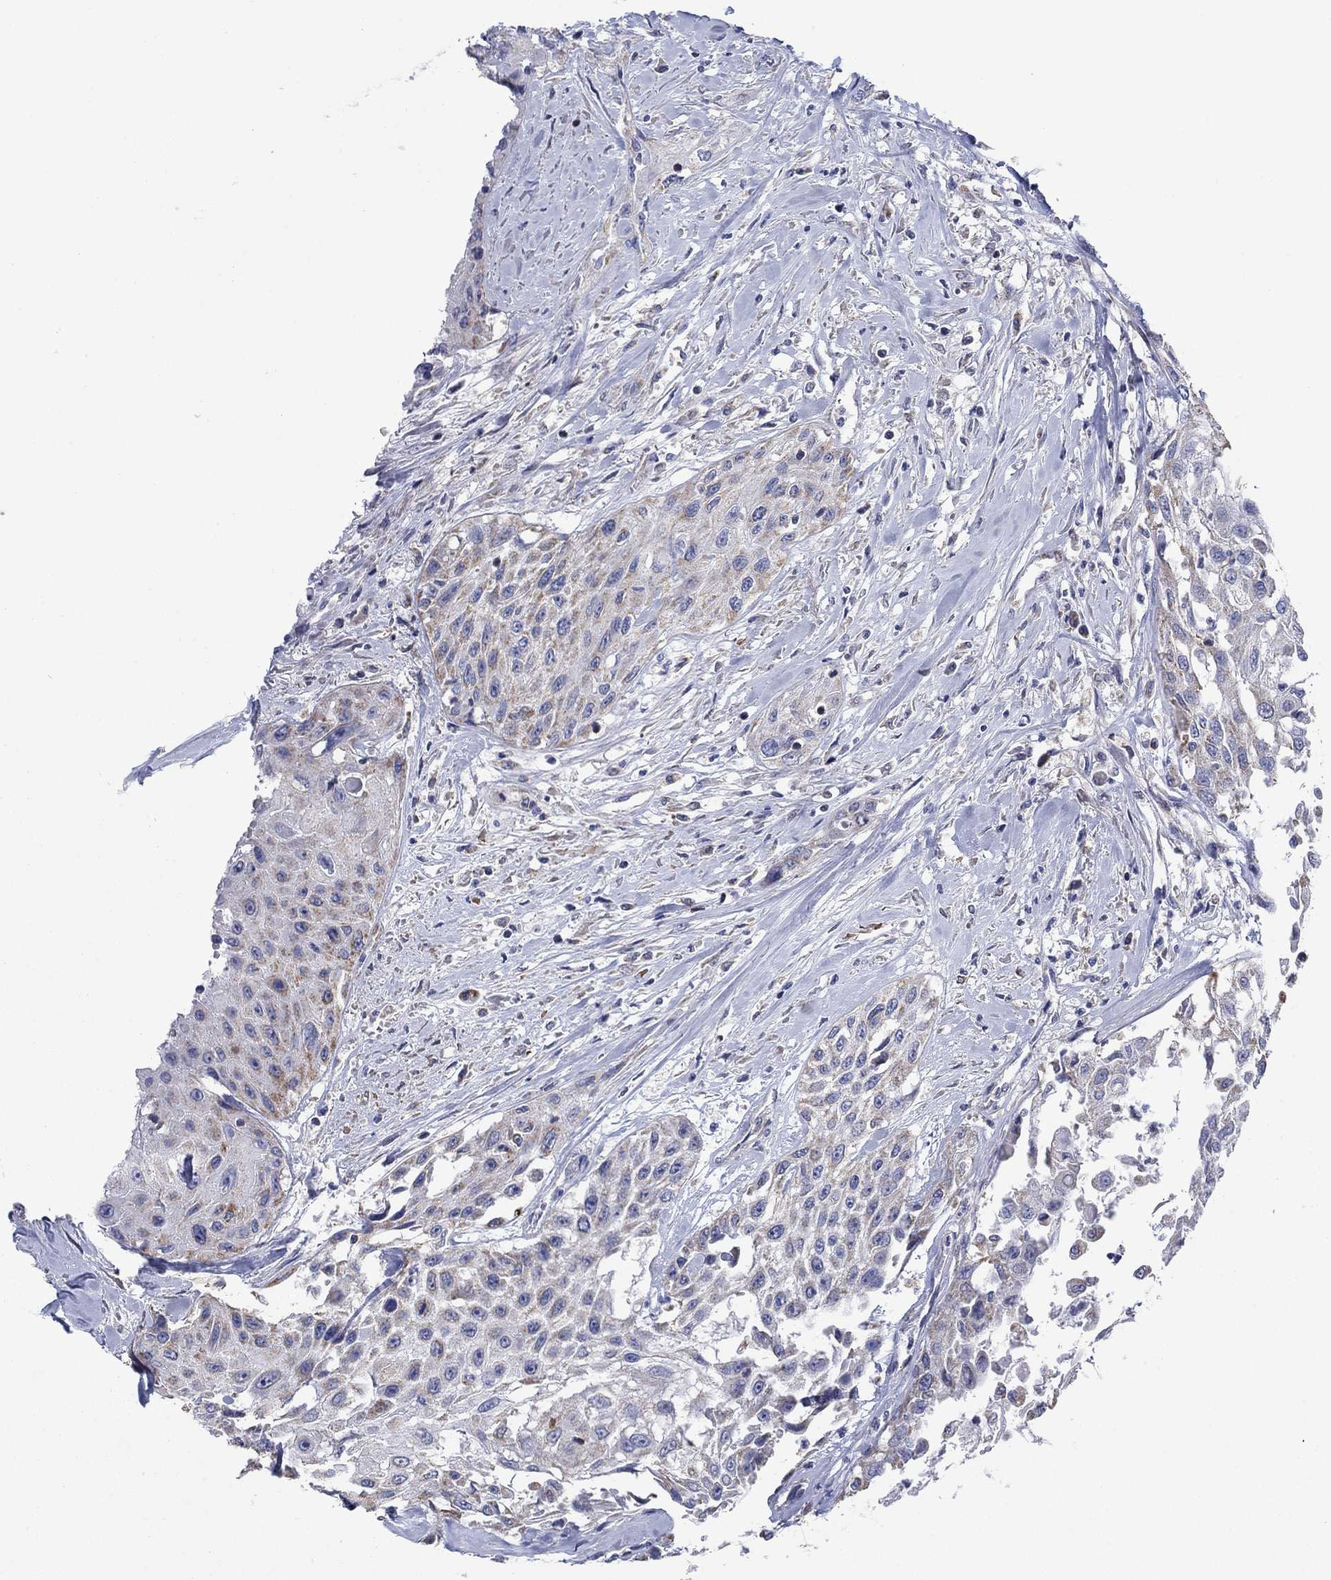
{"staining": {"intensity": "moderate", "quantity": "<25%", "location": "cytoplasmic/membranous"}, "tissue": "head and neck cancer", "cell_type": "Tumor cells", "image_type": "cancer", "snomed": [{"axis": "morphology", "description": "Normal tissue, NOS"}, {"axis": "morphology", "description": "Squamous cell carcinoma, NOS"}, {"axis": "topography", "description": "Oral tissue"}, {"axis": "topography", "description": "Peripheral nerve tissue"}, {"axis": "topography", "description": "Head-Neck"}], "caption": "Immunohistochemistry (DAB) staining of human head and neck cancer reveals moderate cytoplasmic/membranous protein expression in approximately <25% of tumor cells.", "gene": "CLVS1", "patient": {"sex": "female", "age": 59}}